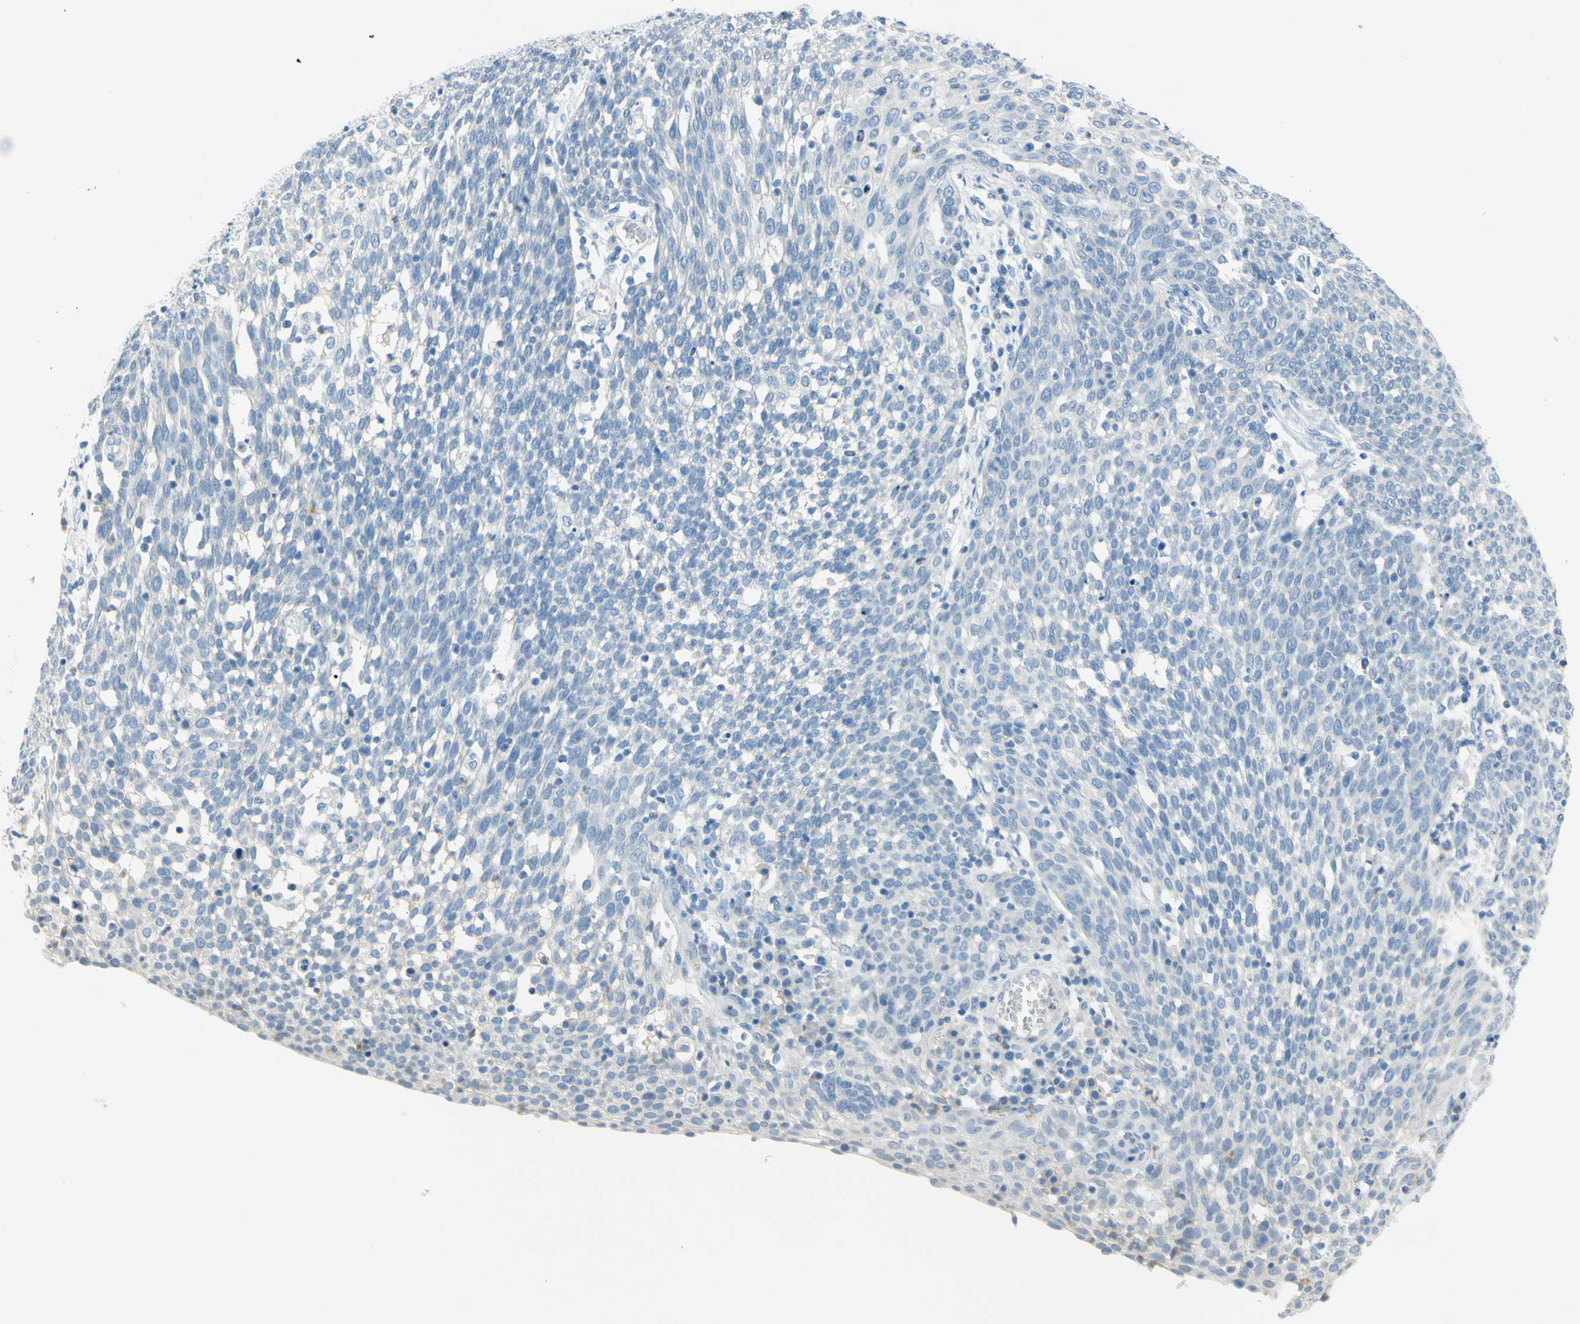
{"staining": {"intensity": "negative", "quantity": "none", "location": "none"}, "tissue": "cervical cancer", "cell_type": "Tumor cells", "image_type": "cancer", "snomed": [{"axis": "morphology", "description": "Squamous cell carcinoma, NOS"}, {"axis": "topography", "description": "Cervix"}], "caption": "An image of cervical cancer (squamous cell carcinoma) stained for a protein shows no brown staining in tumor cells.", "gene": "DCT", "patient": {"sex": "female", "age": 34}}